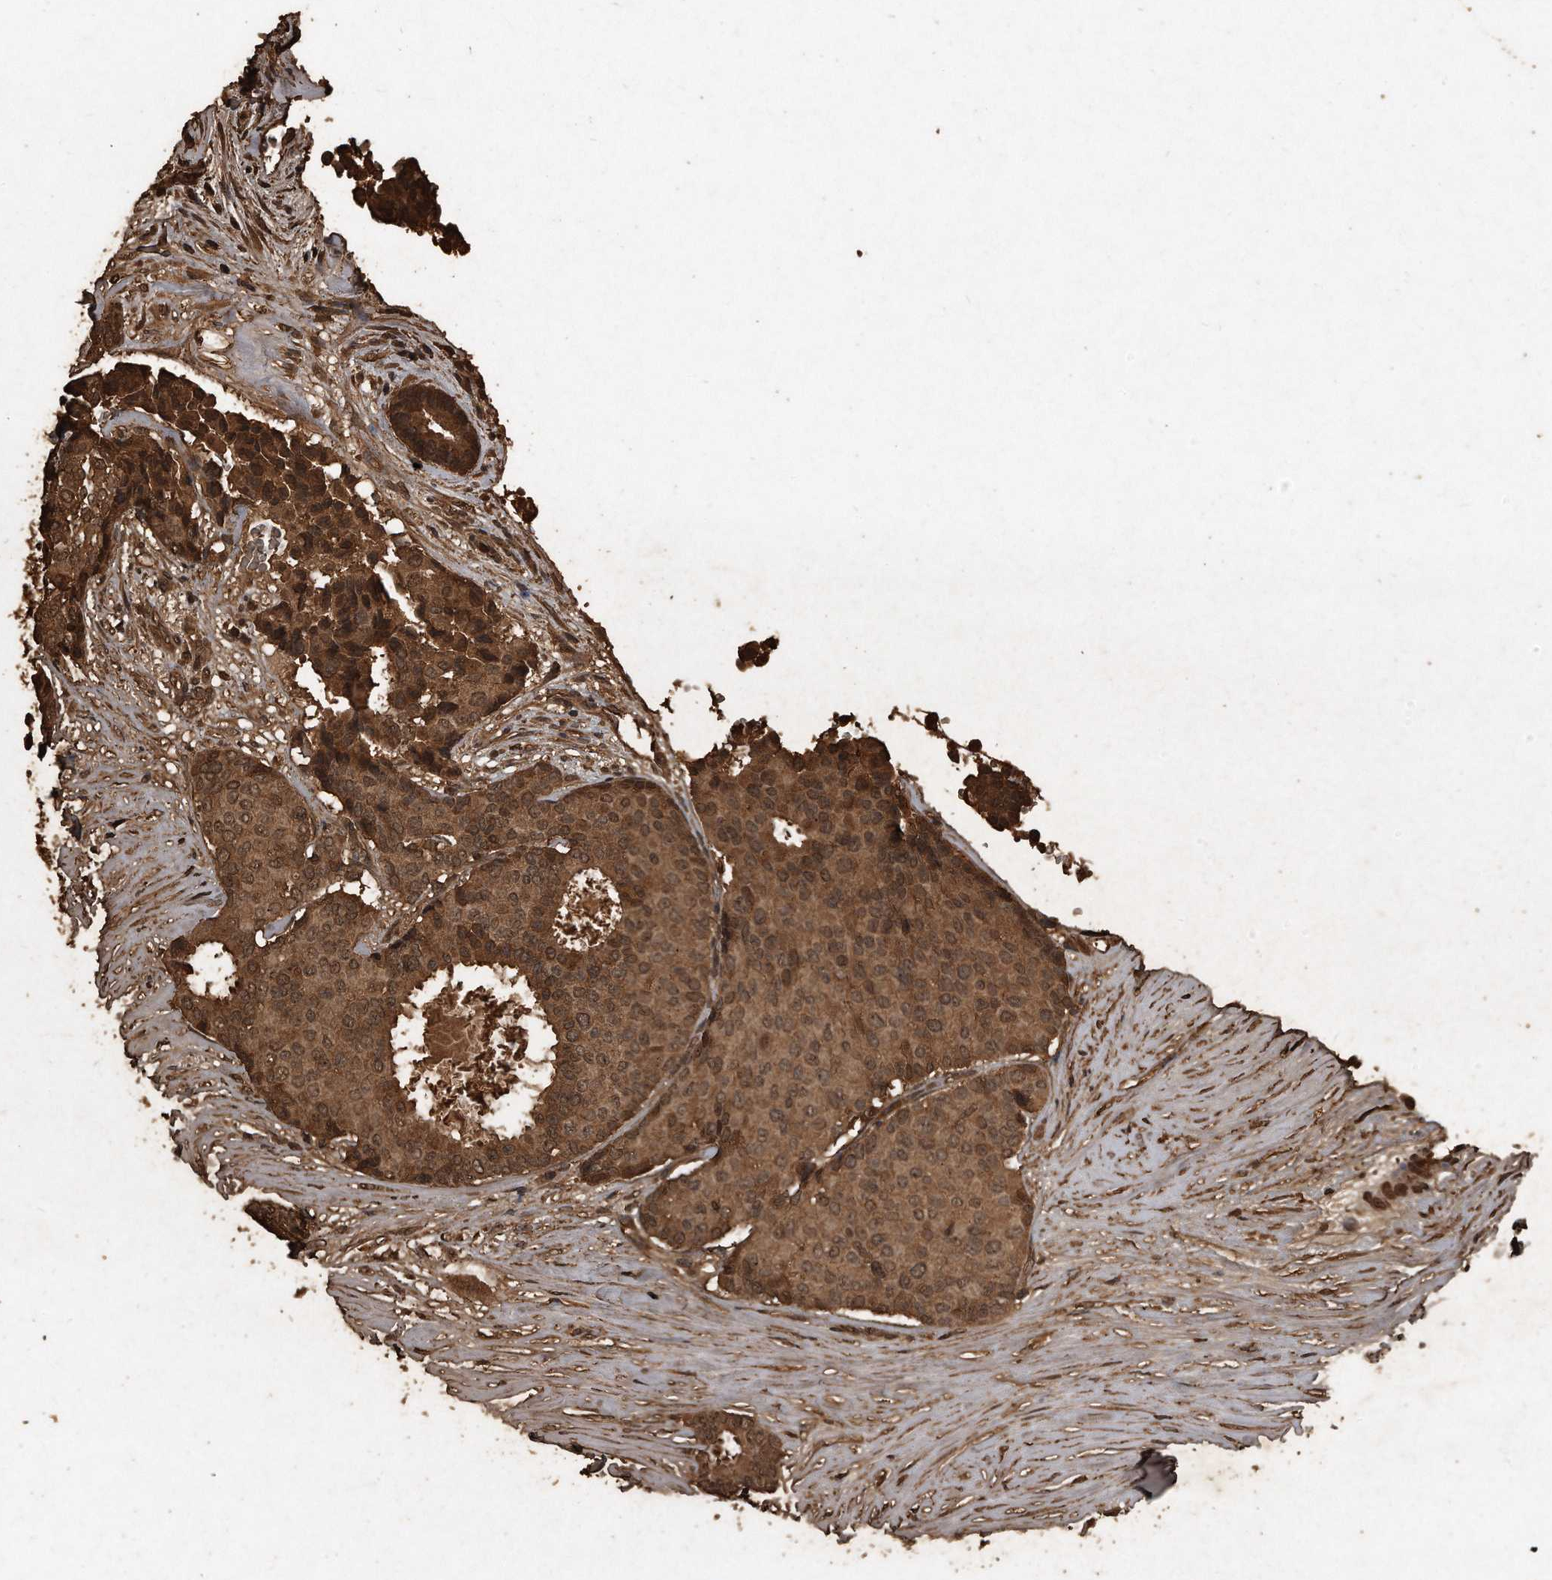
{"staining": {"intensity": "moderate", "quantity": ">75%", "location": "cytoplasmic/membranous,nuclear"}, "tissue": "breast cancer", "cell_type": "Tumor cells", "image_type": "cancer", "snomed": [{"axis": "morphology", "description": "Duct carcinoma"}, {"axis": "topography", "description": "Breast"}], "caption": "This micrograph exhibits immunohistochemistry (IHC) staining of intraductal carcinoma (breast), with medium moderate cytoplasmic/membranous and nuclear staining in about >75% of tumor cells.", "gene": "CFLAR", "patient": {"sex": "female", "age": 75}}